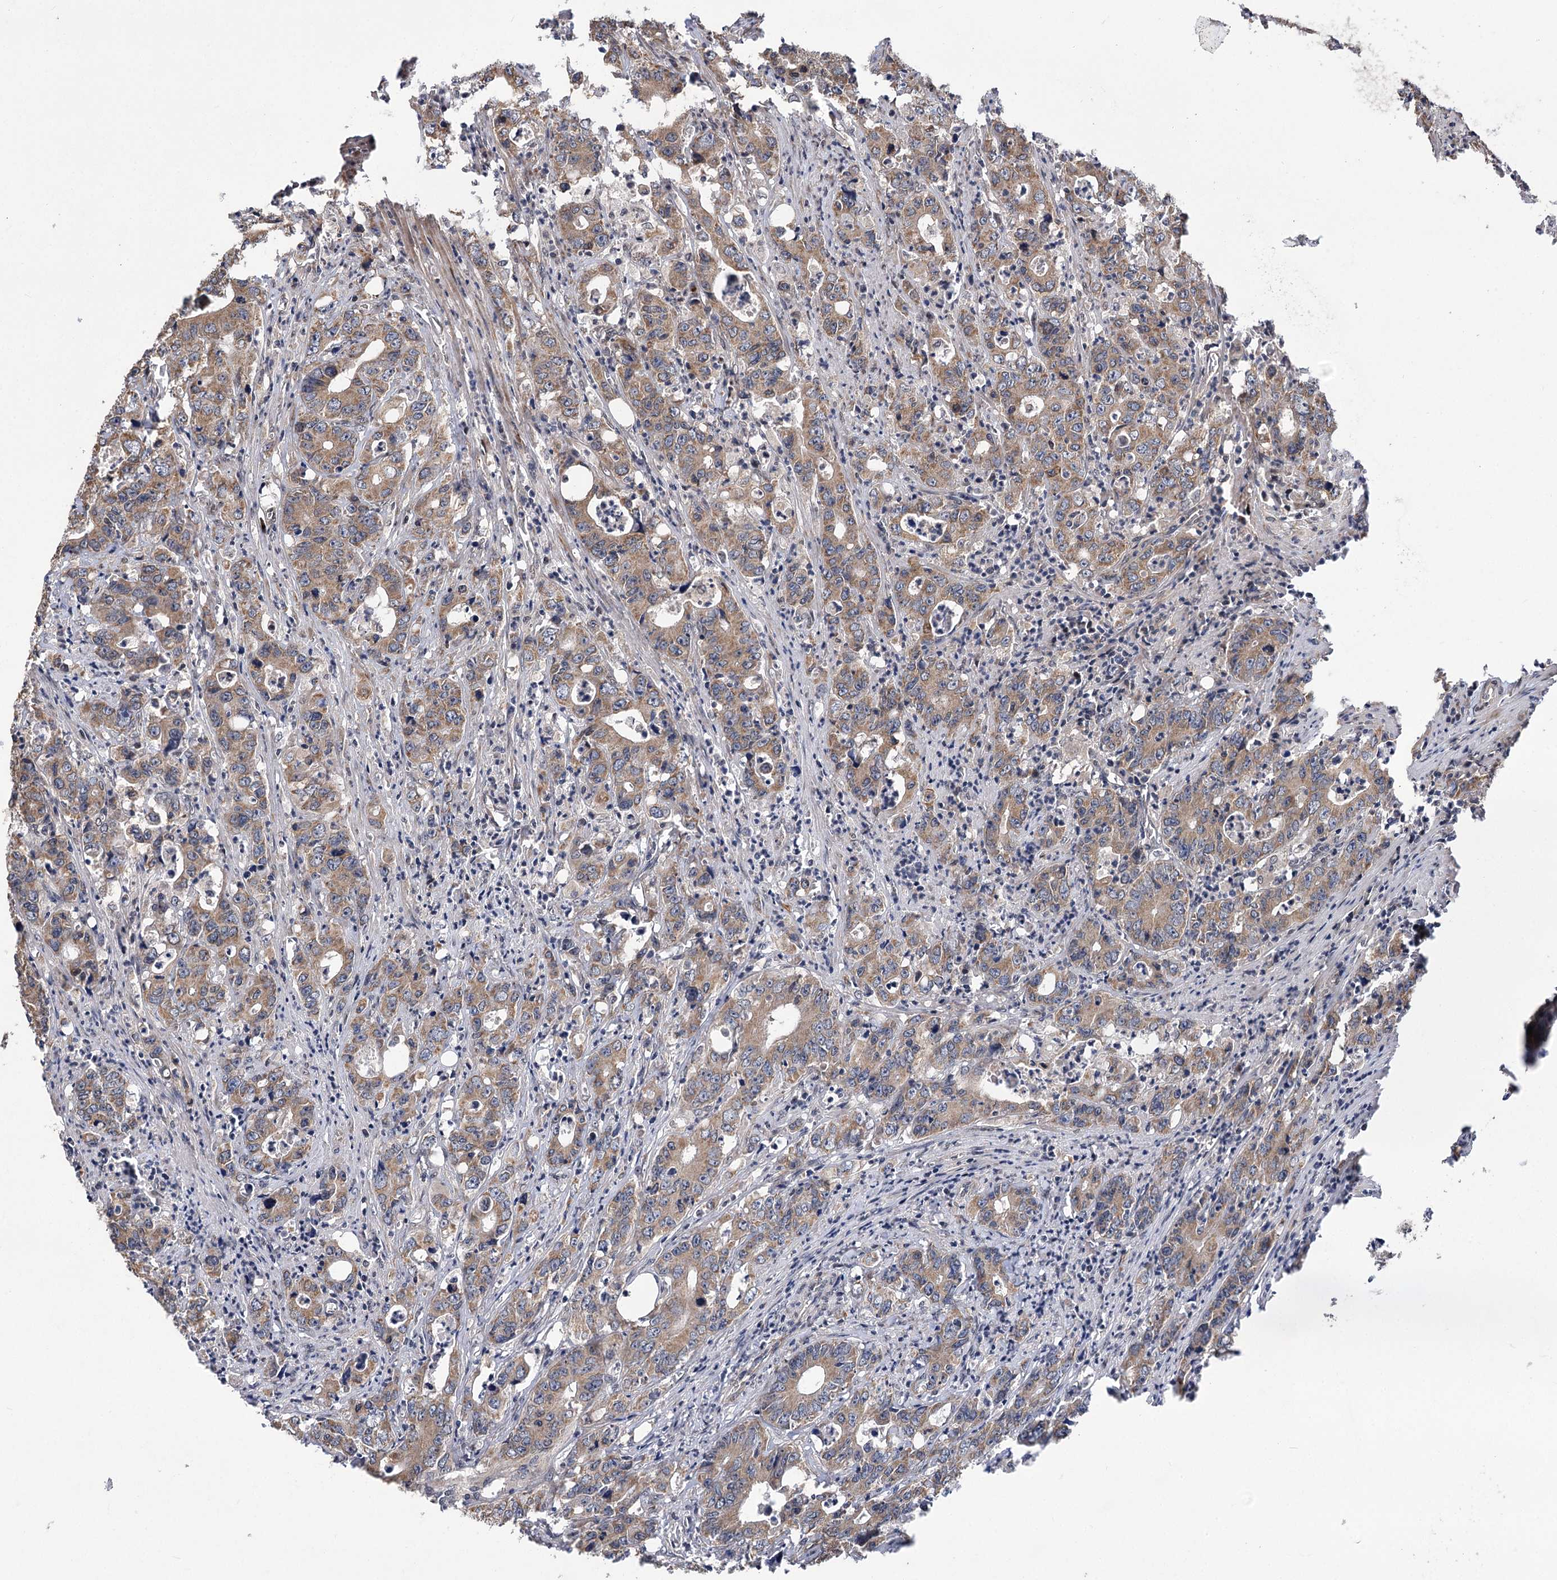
{"staining": {"intensity": "weak", "quantity": ">75%", "location": "cytoplasmic/membranous"}, "tissue": "colorectal cancer", "cell_type": "Tumor cells", "image_type": "cancer", "snomed": [{"axis": "morphology", "description": "Adenocarcinoma, NOS"}, {"axis": "topography", "description": "Colon"}], "caption": "Tumor cells show low levels of weak cytoplasmic/membranous staining in approximately >75% of cells in human colorectal cancer. Using DAB (3,3'-diaminobenzidine) (brown) and hematoxylin (blue) stains, captured at high magnification using brightfield microscopy.", "gene": "TENM2", "patient": {"sex": "female", "age": 75}}